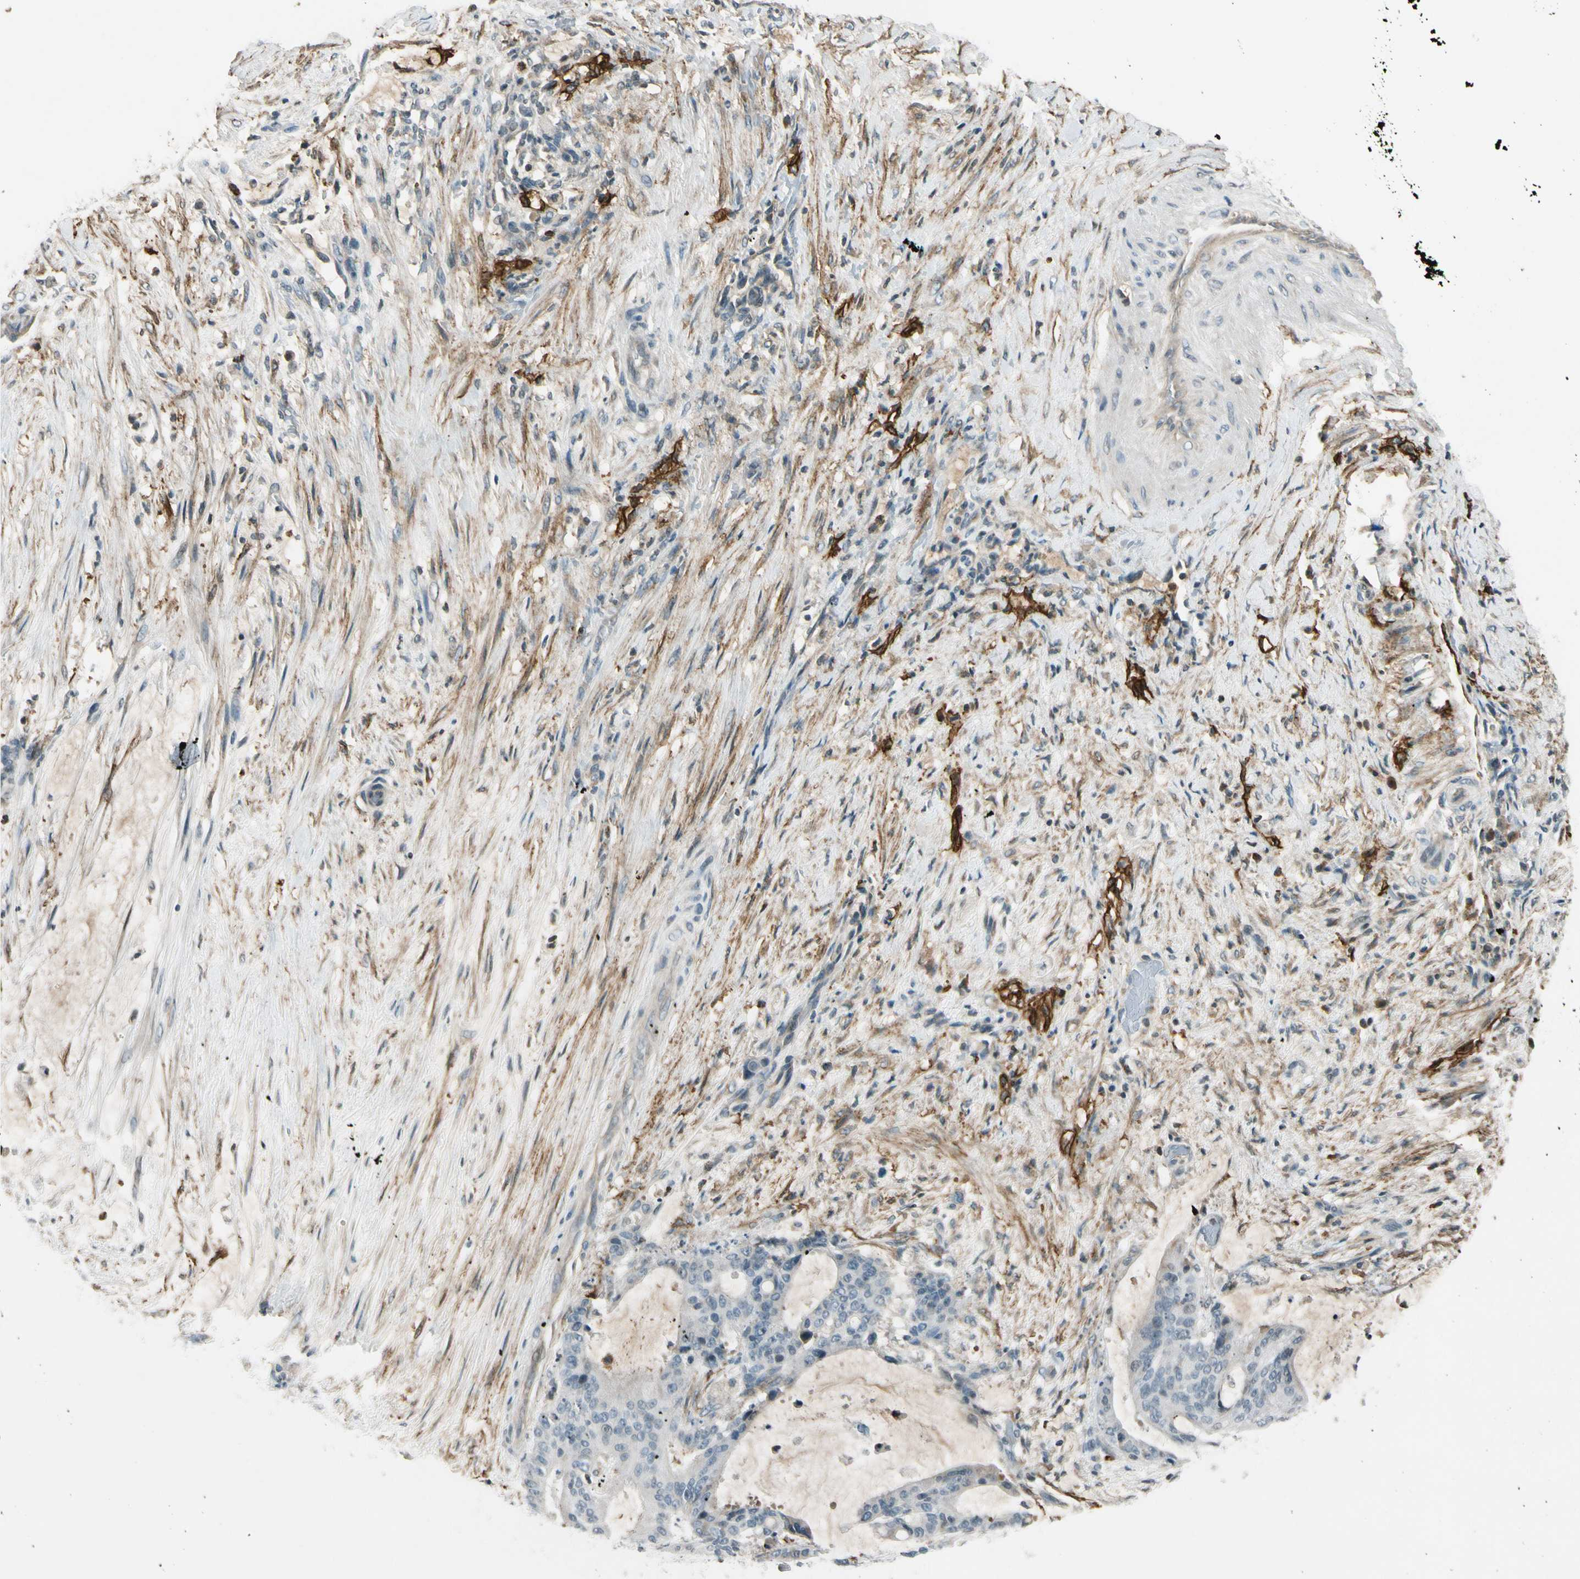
{"staining": {"intensity": "negative", "quantity": "none", "location": "none"}, "tissue": "liver cancer", "cell_type": "Tumor cells", "image_type": "cancer", "snomed": [{"axis": "morphology", "description": "Cholangiocarcinoma"}, {"axis": "topography", "description": "Liver"}], "caption": "The image exhibits no significant expression in tumor cells of liver cancer (cholangiocarcinoma). Nuclei are stained in blue.", "gene": "PDPN", "patient": {"sex": "female", "age": 73}}